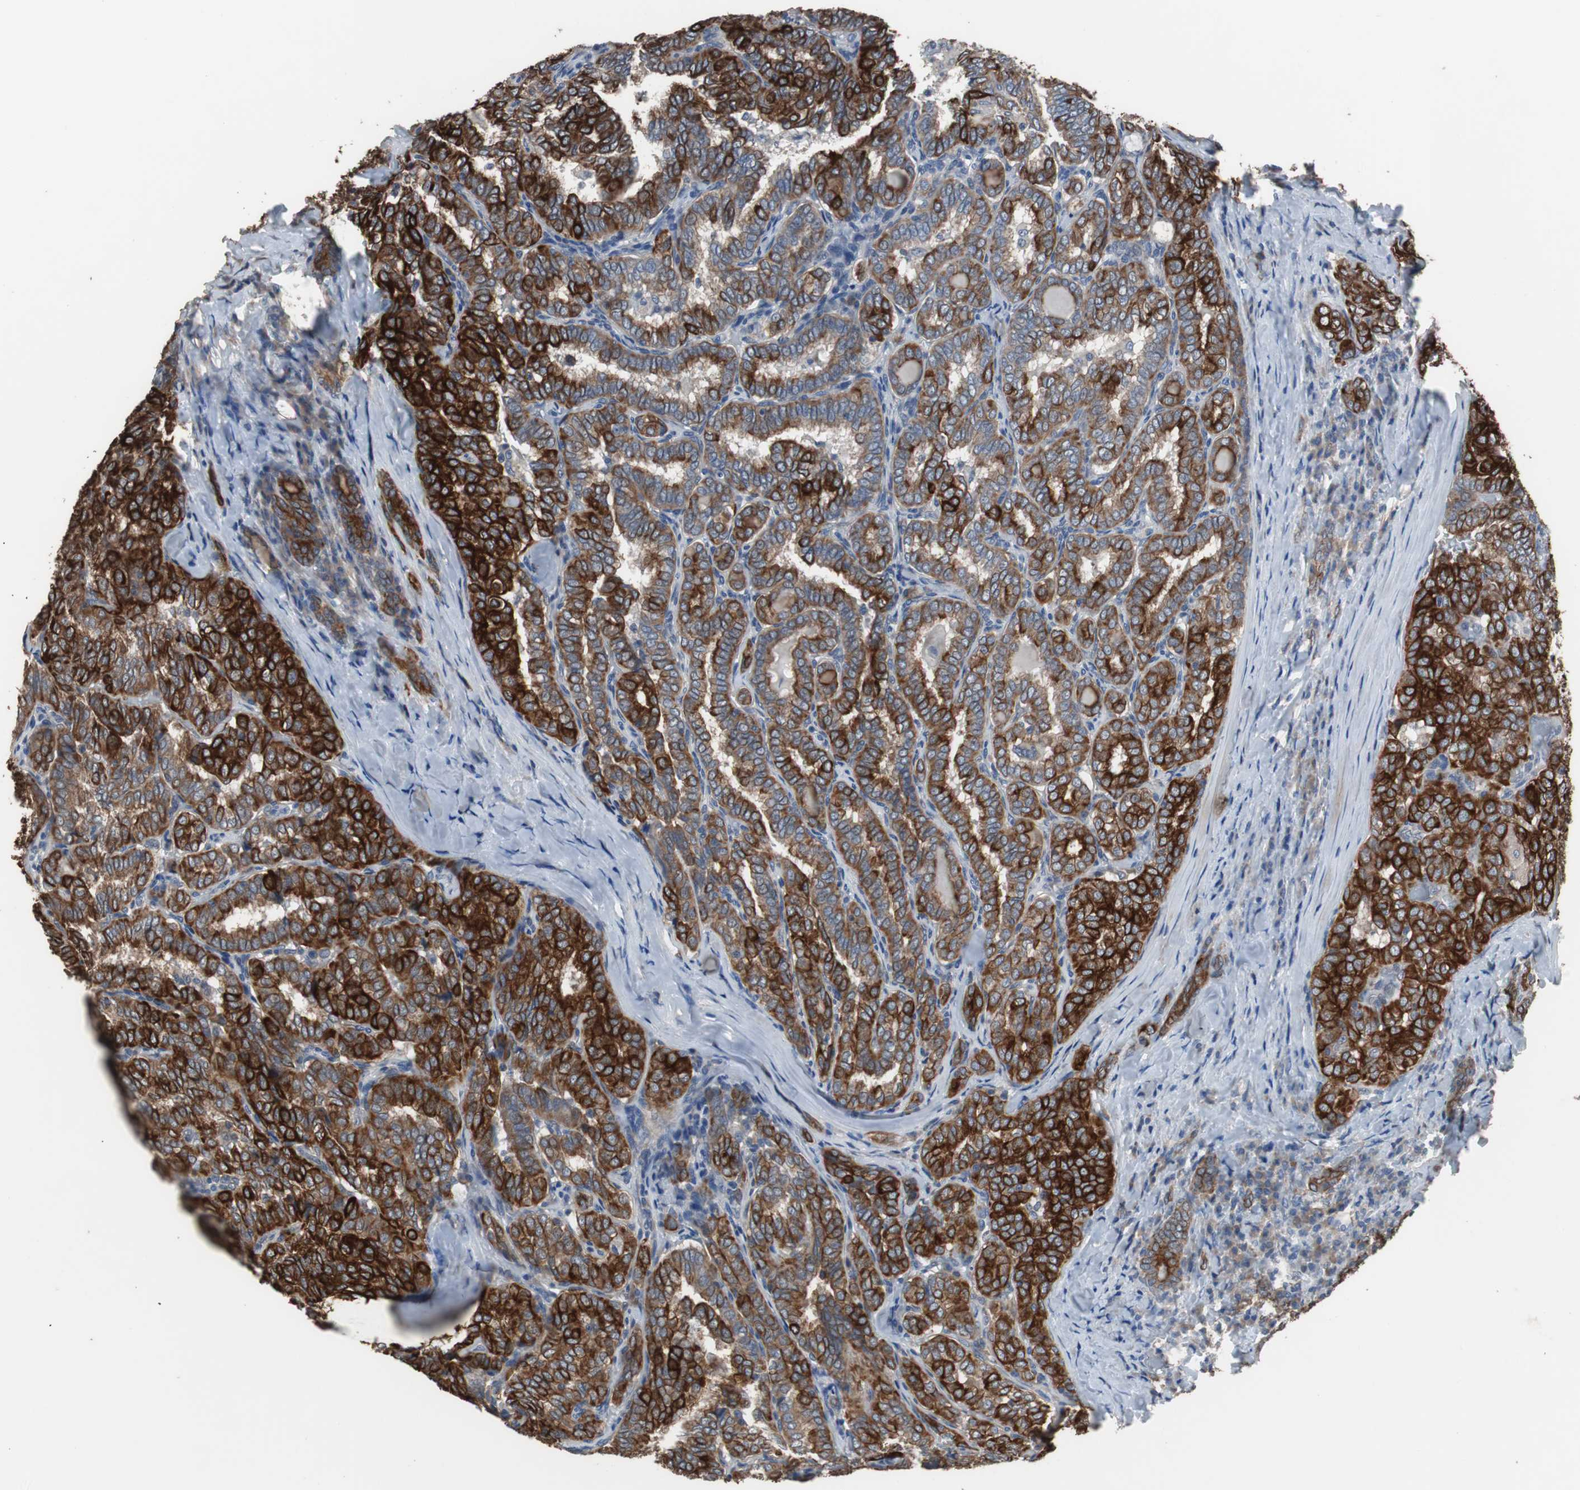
{"staining": {"intensity": "strong", "quantity": ">75%", "location": "cytoplasmic/membranous"}, "tissue": "thyroid cancer", "cell_type": "Tumor cells", "image_type": "cancer", "snomed": [{"axis": "morphology", "description": "Normal tissue, NOS"}, {"axis": "morphology", "description": "Papillary adenocarcinoma, NOS"}, {"axis": "topography", "description": "Thyroid gland"}], "caption": "About >75% of tumor cells in thyroid cancer (papillary adenocarcinoma) display strong cytoplasmic/membranous protein positivity as visualized by brown immunohistochemical staining.", "gene": "USP10", "patient": {"sex": "female", "age": 30}}